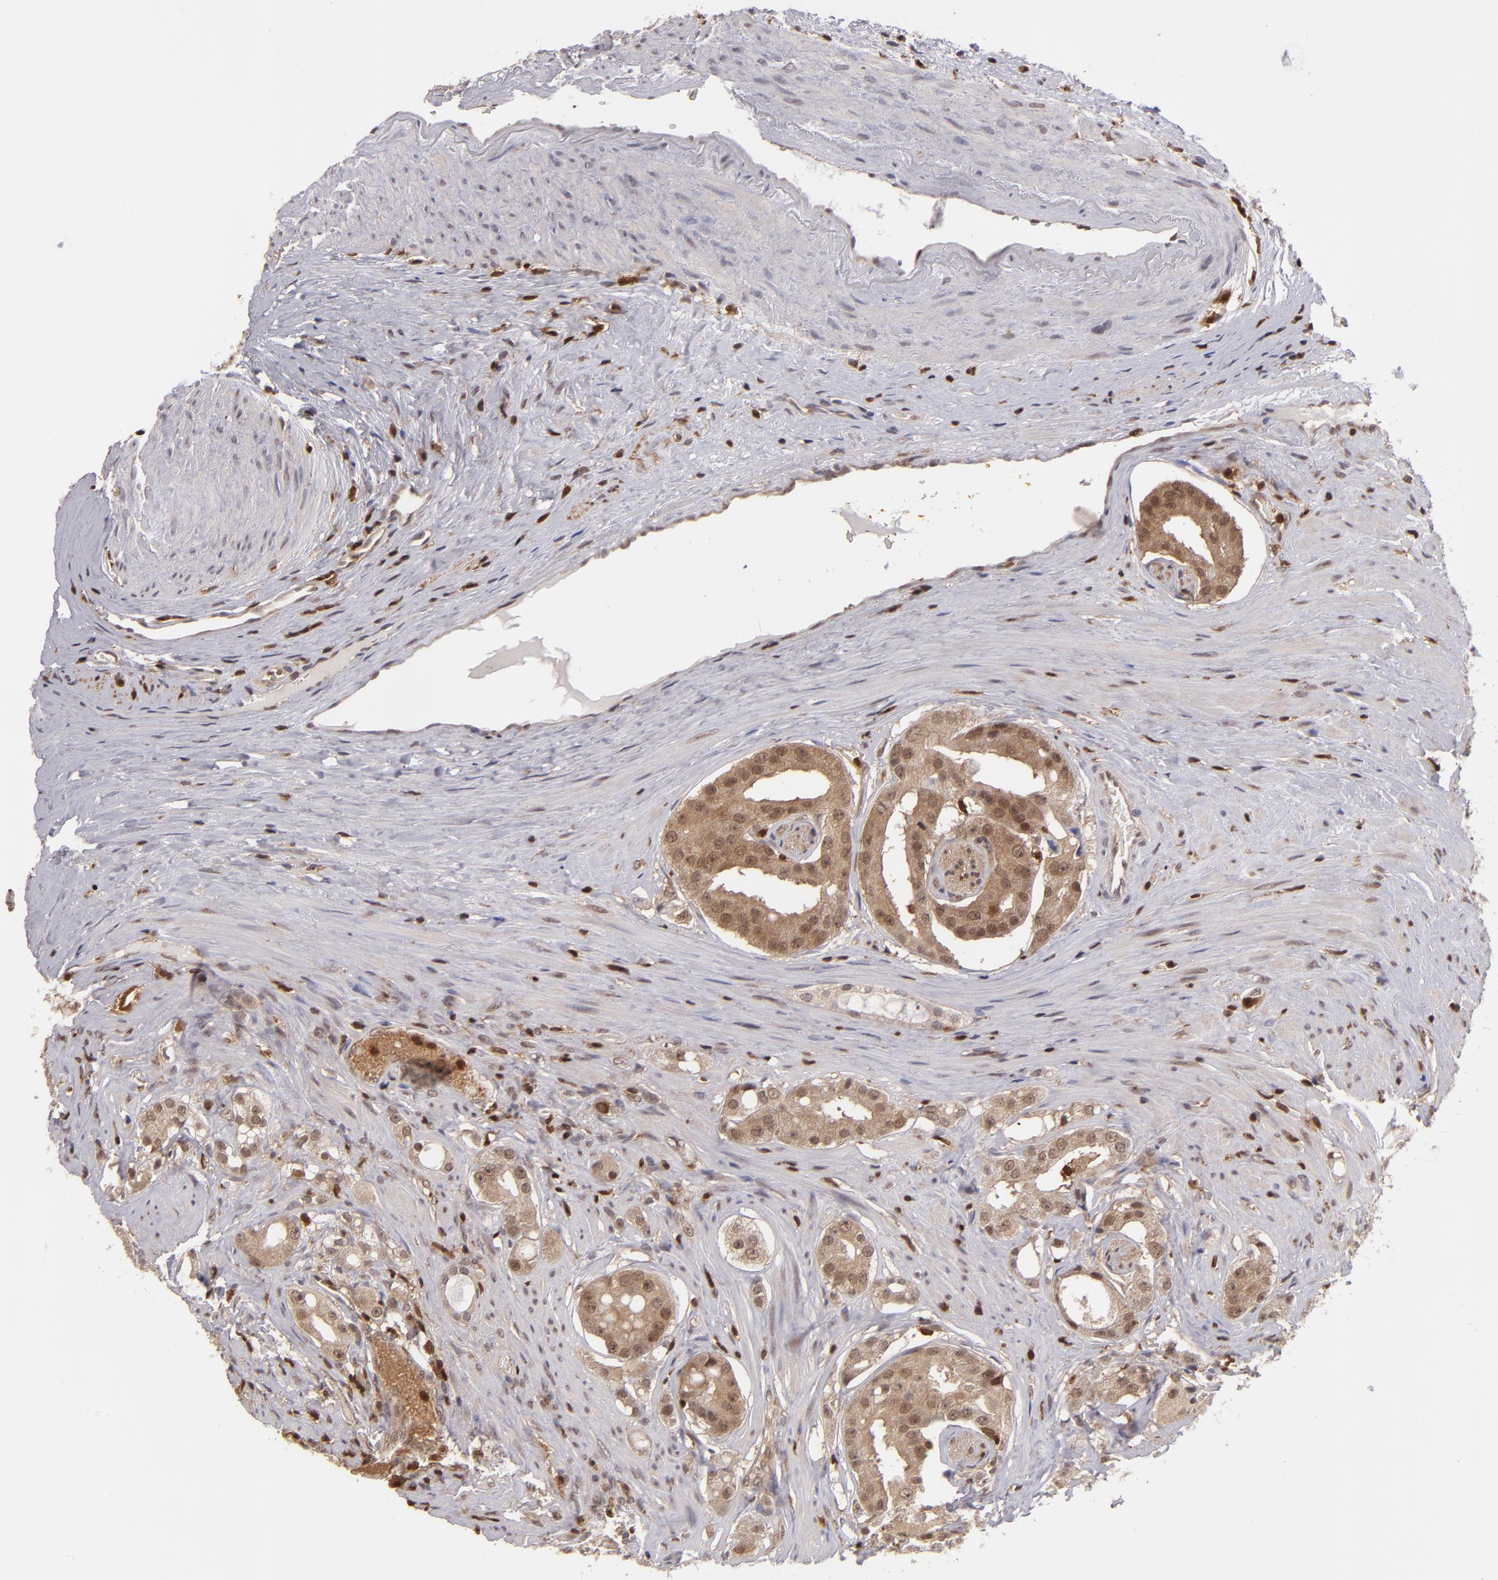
{"staining": {"intensity": "weak", "quantity": ">75%", "location": "cytoplasmic/membranous,nuclear"}, "tissue": "prostate cancer", "cell_type": "Tumor cells", "image_type": "cancer", "snomed": [{"axis": "morphology", "description": "Adenocarcinoma, High grade"}, {"axis": "topography", "description": "Prostate"}], "caption": "Immunohistochemistry (IHC) staining of prostate cancer, which displays low levels of weak cytoplasmic/membranous and nuclear positivity in approximately >75% of tumor cells indicating weak cytoplasmic/membranous and nuclear protein positivity. The staining was performed using DAB (3,3'-diaminobenzidine) (brown) for protein detection and nuclei were counterstained in hematoxylin (blue).", "gene": "GRB2", "patient": {"sex": "male", "age": 68}}